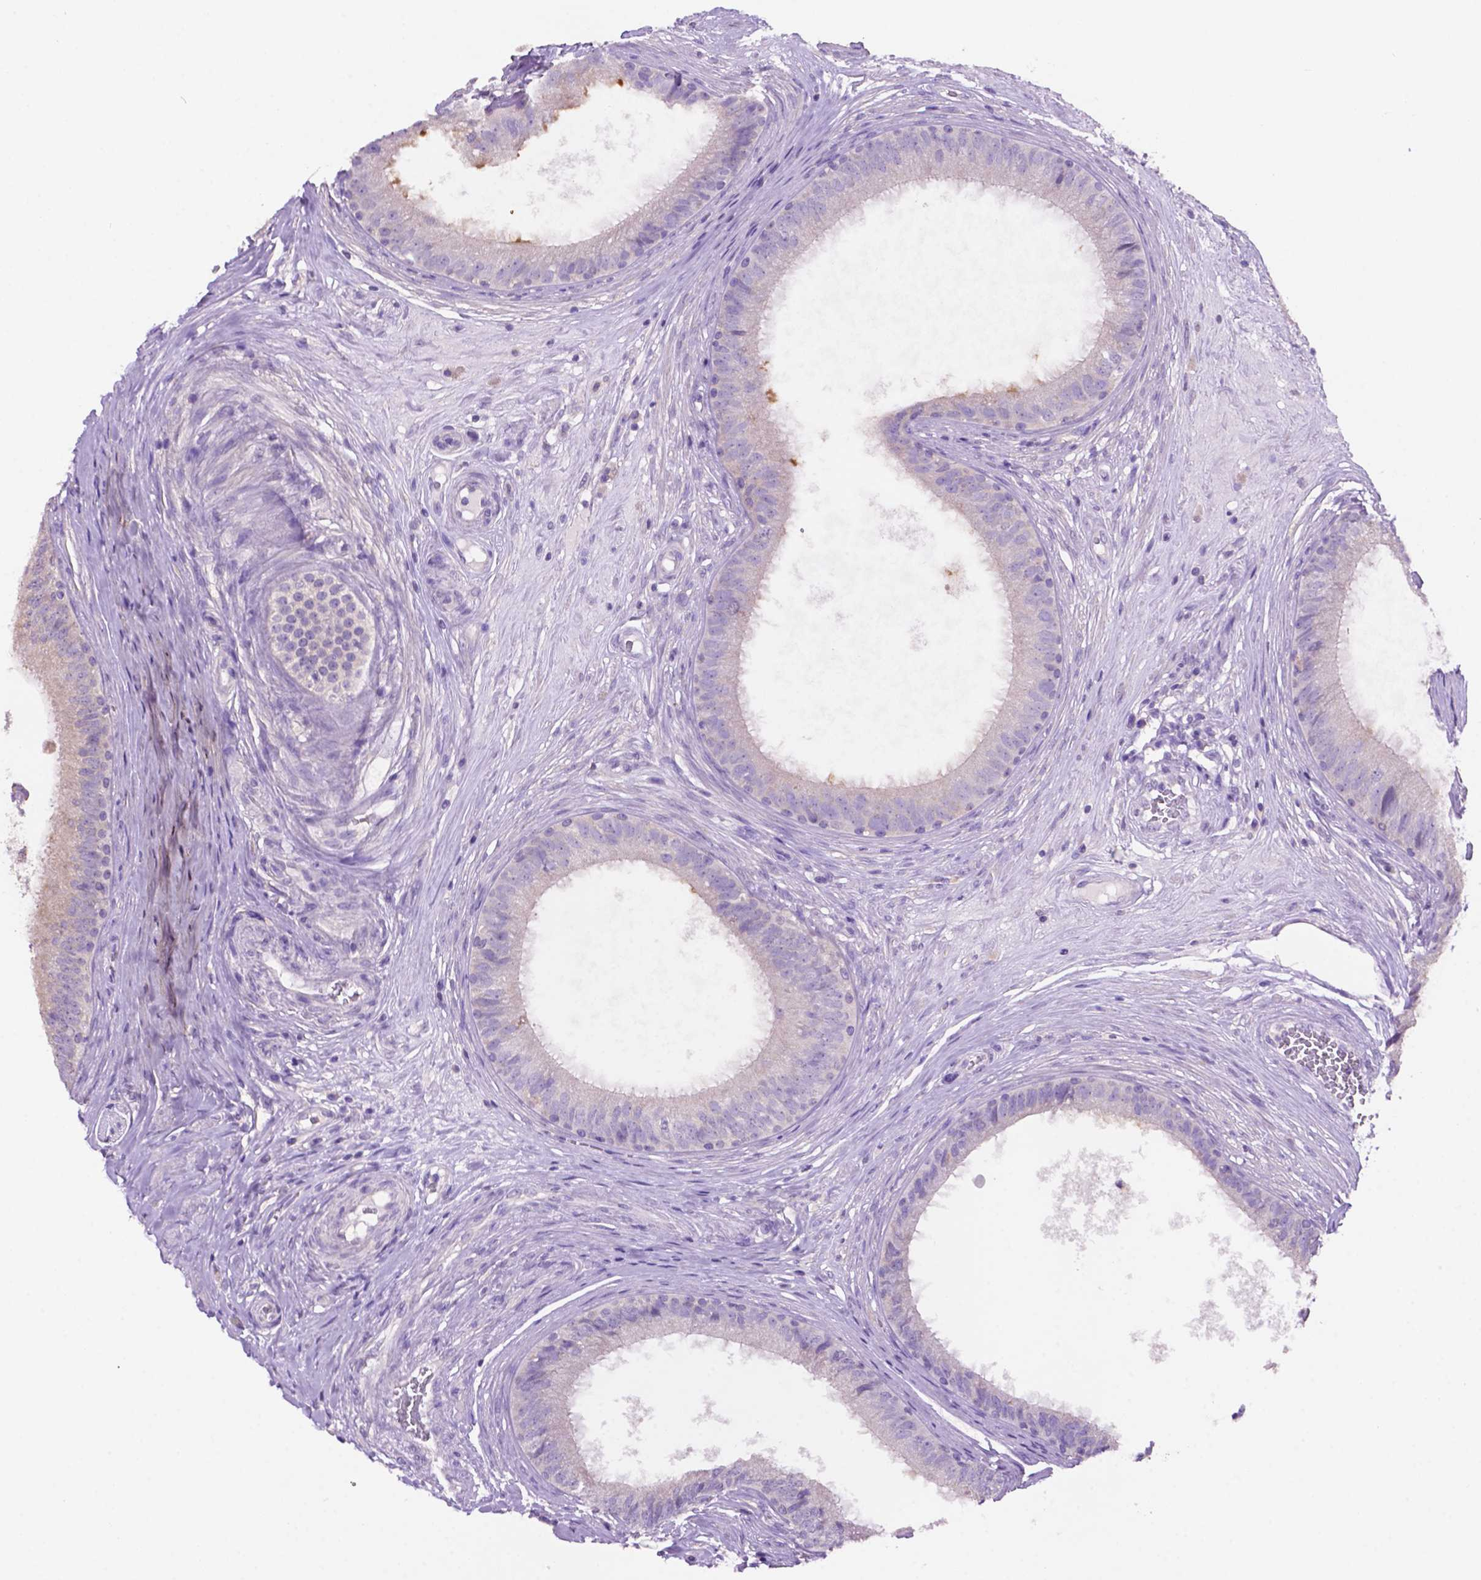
{"staining": {"intensity": "negative", "quantity": "none", "location": "none"}, "tissue": "epididymis", "cell_type": "Glandular cells", "image_type": "normal", "snomed": [{"axis": "morphology", "description": "Normal tissue, NOS"}, {"axis": "topography", "description": "Epididymis"}], "caption": "The micrograph demonstrates no staining of glandular cells in benign epididymis.", "gene": "PRPS2", "patient": {"sex": "male", "age": 59}}